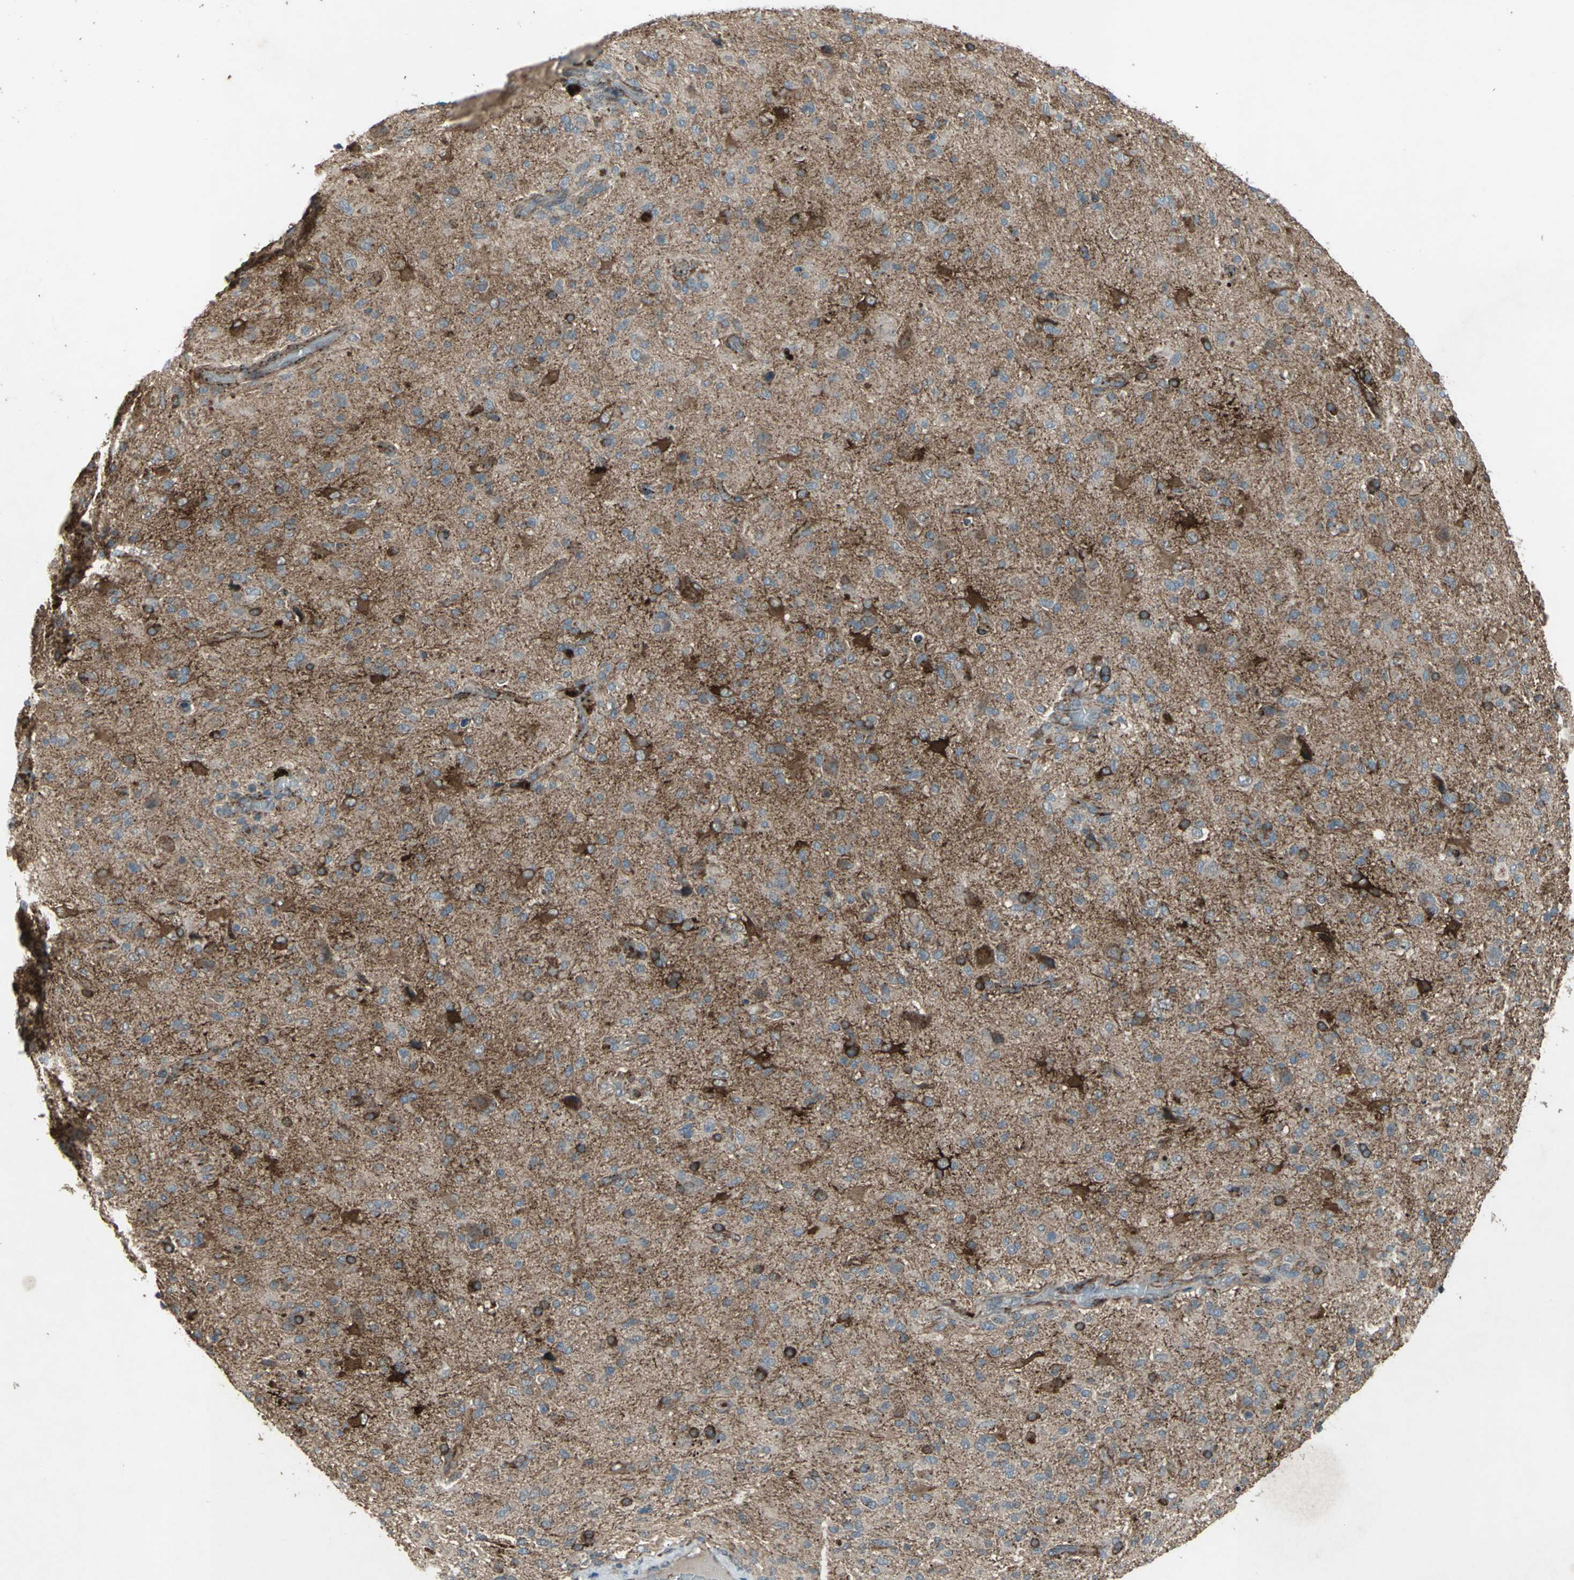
{"staining": {"intensity": "strong", "quantity": "25%-75%", "location": "cytoplasmic/membranous"}, "tissue": "glioma", "cell_type": "Tumor cells", "image_type": "cancer", "snomed": [{"axis": "morphology", "description": "Glioma, malignant, High grade"}, {"axis": "topography", "description": "Brain"}], "caption": "Tumor cells demonstrate strong cytoplasmic/membranous positivity in approximately 25%-75% of cells in malignant glioma (high-grade). Using DAB (3,3'-diaminobenzidine) (brown) and hematoxylin (blue) stains, captured at high magnification using brightfield microscopy.", "gene": "SEPTIN4", "patient": {"sex": "male", "age": 71}}